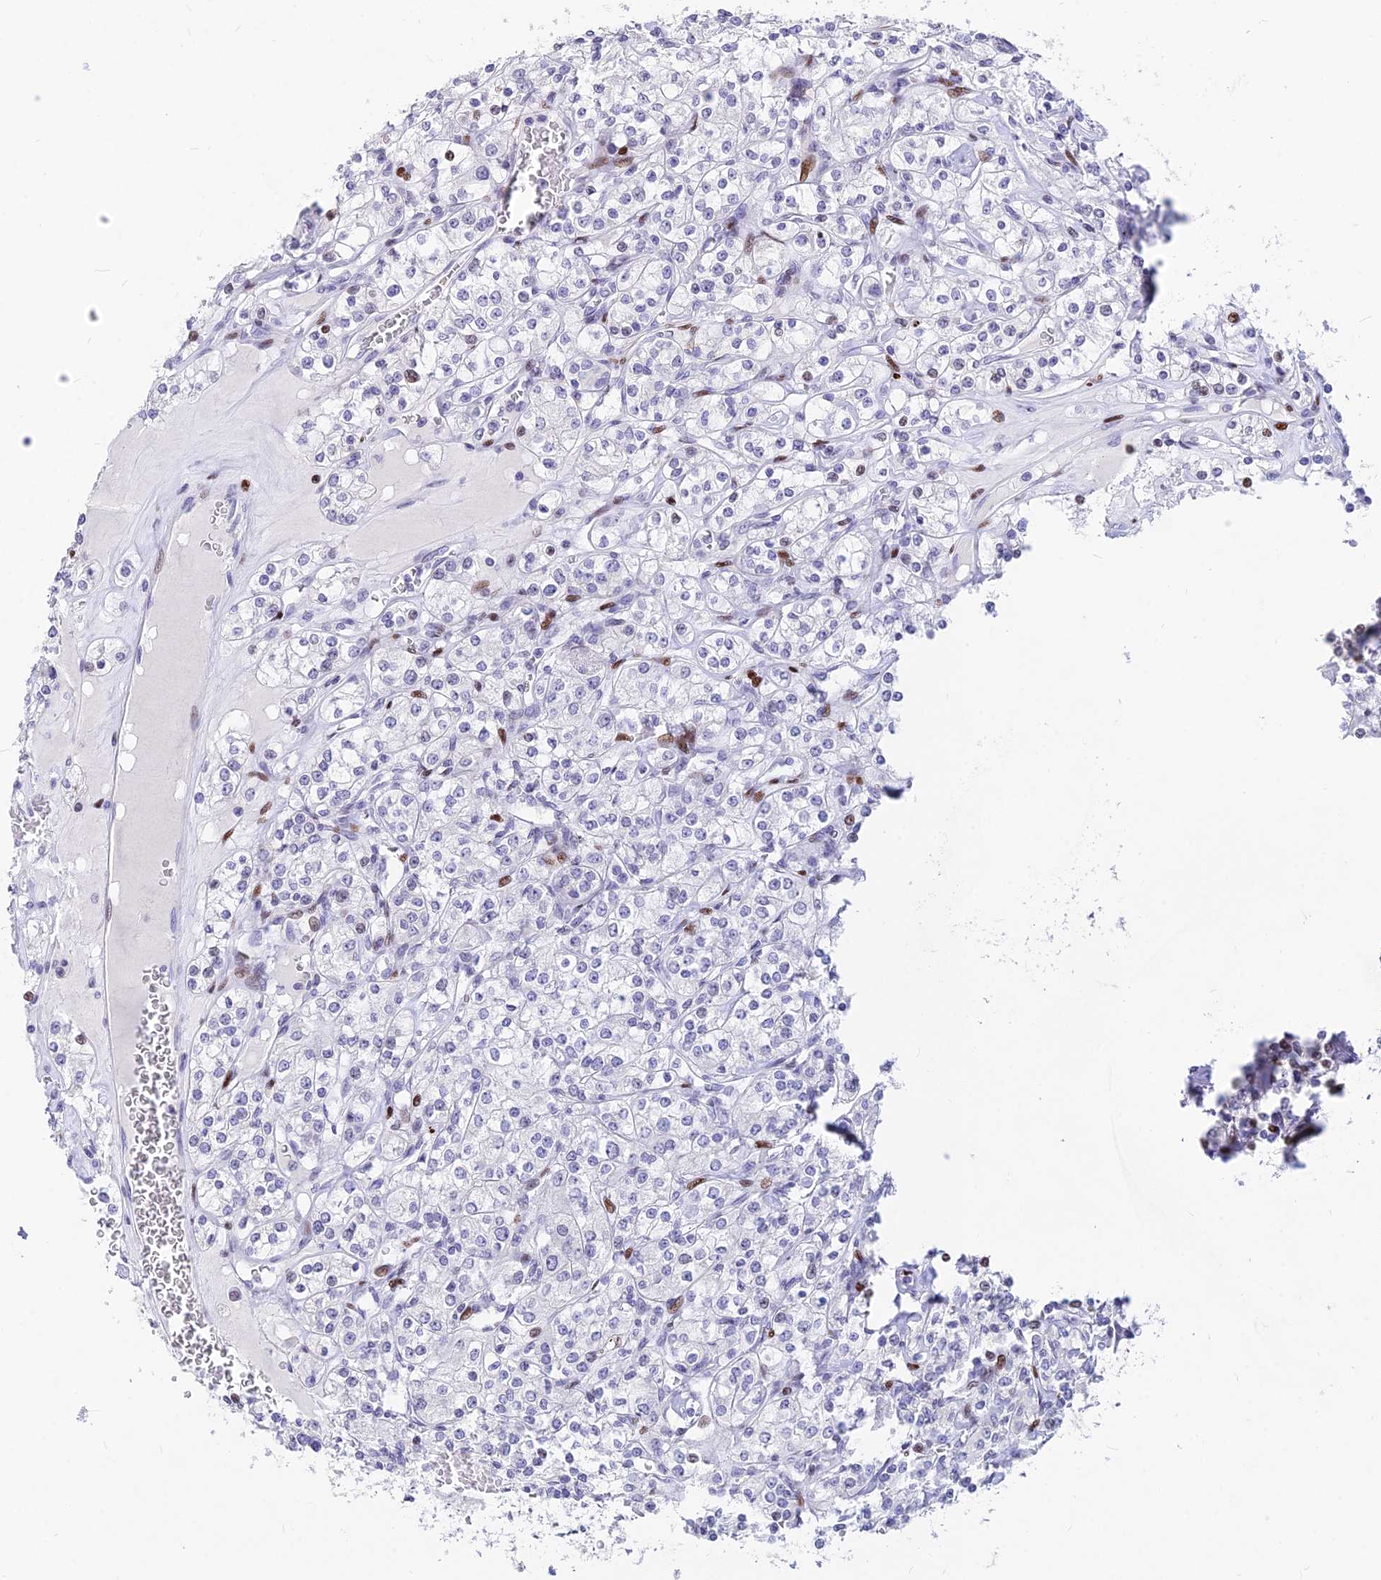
{"staining": {"intensity": "moderate", "quantity": "<25%", "location": "nuclear"}, "tissue": "renal cancer", "cell_type": "Tumor cells", "image_type": "cancer", "snomed": [{"axis": "morphology", "description": "Adenocarcinoma, NOS"}, {"axis": "topography", "description": "Kidney"}], "caption": "A low amount of moderate nuclear staining is present in approximately <25% of tumor cells in renal adenocarcinoma tissue. The protein of interest is stained brown, and the nuclei are stained in blue (DAB IHC with brightfield microscopy, high magnification).", "gene": "PRPS1", "patient": {"sex": "male", "age": 77}}